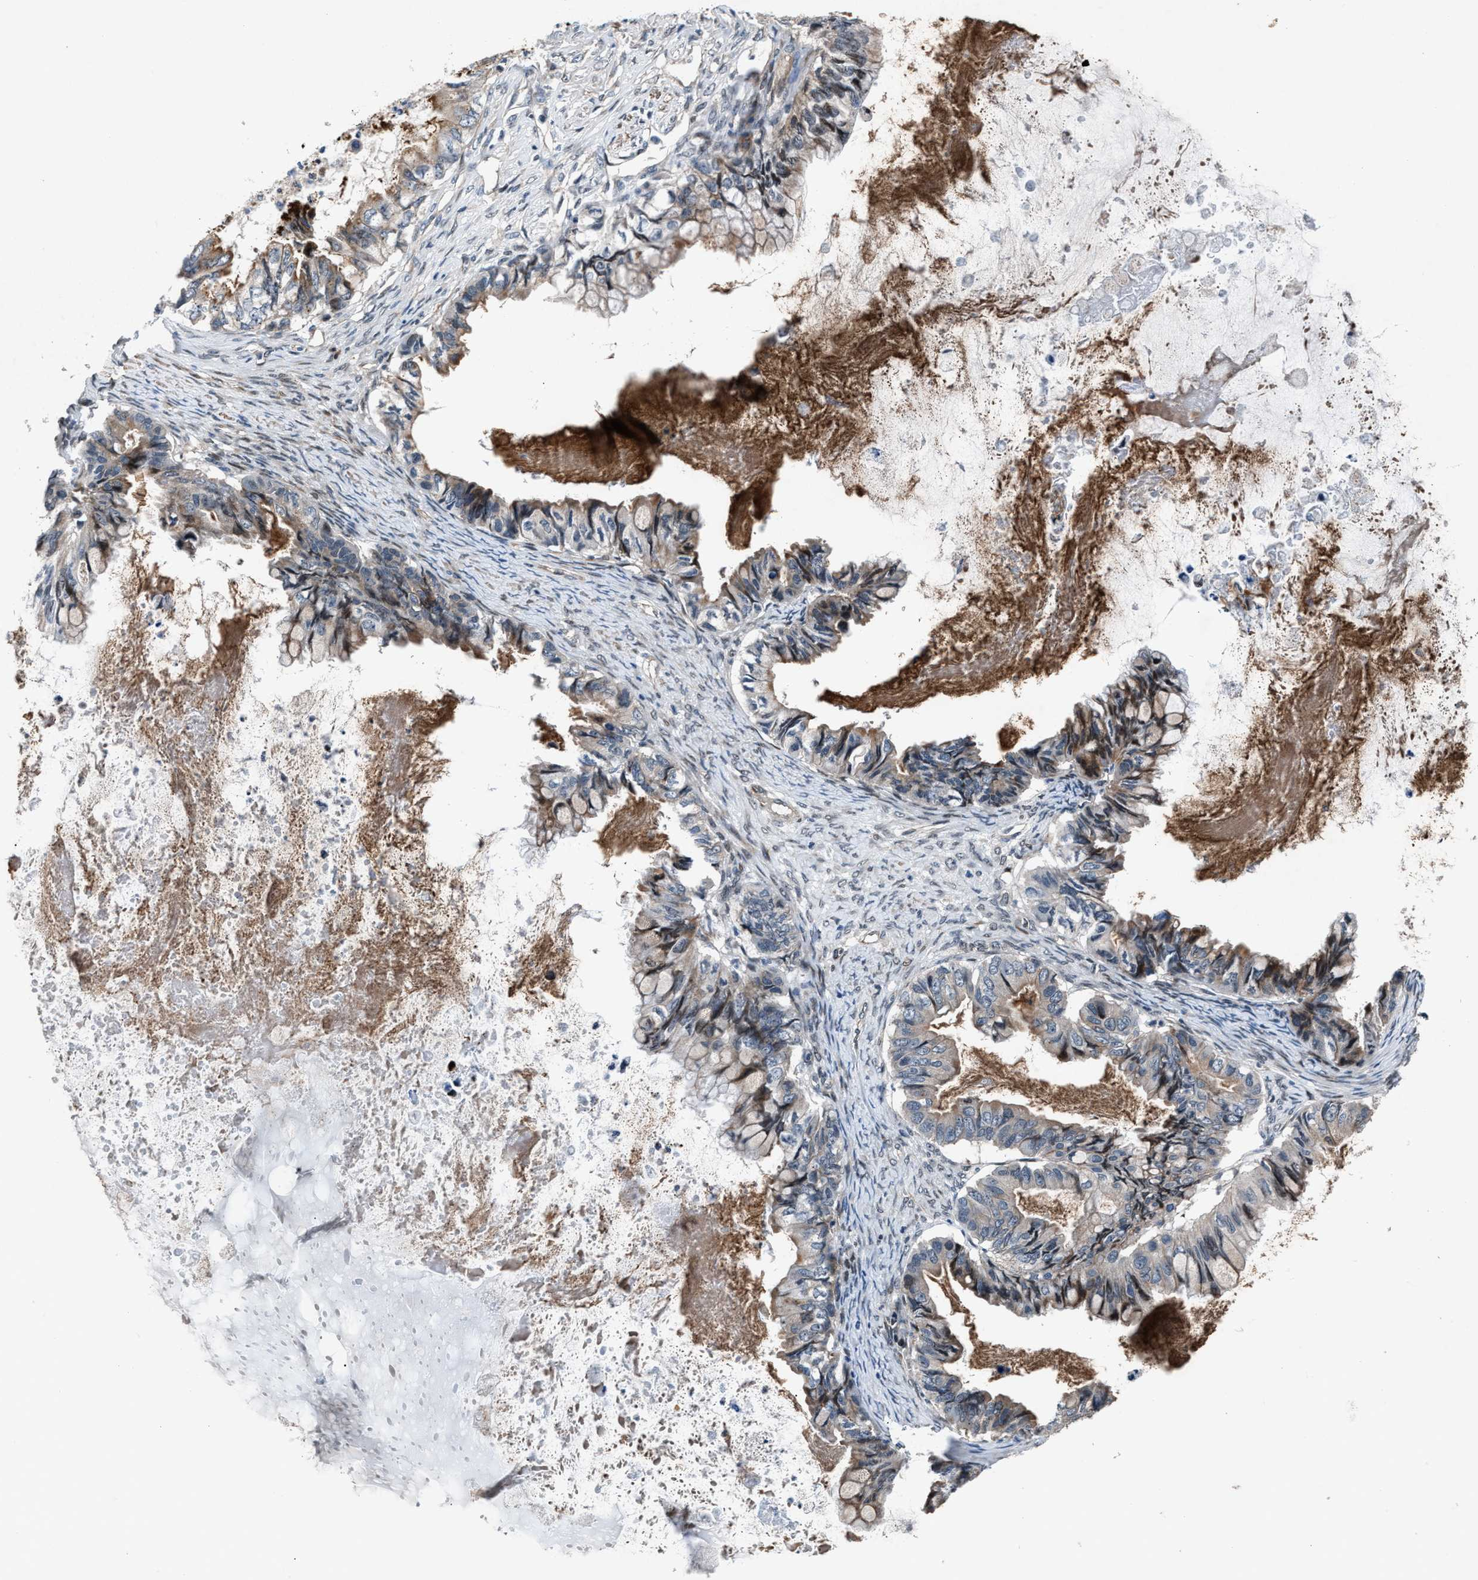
{"staining": {"intensity": "moderate", "quantity": "<25%", "location": "cytoplasmic/membranous"}, "tissue": "ovarian cancer", "cell_type": "Tumor cells", "image_type": "cancer", "snomed": [{"axis": "morphology", "description": "Cystadenocarcinoma, mucinous, NOS"}, {"axis": "topography", "description": "Ovary"}], "caption": "Immunohistochemical staining of human mucinous cystadenocarcinoma (ovarian) shows moderate cytoplasmic/membranous protein positivity in about <25% of tumor cells.", "gene": "DYNC2I1", "patient": {"sex": "female", "age": 80}}